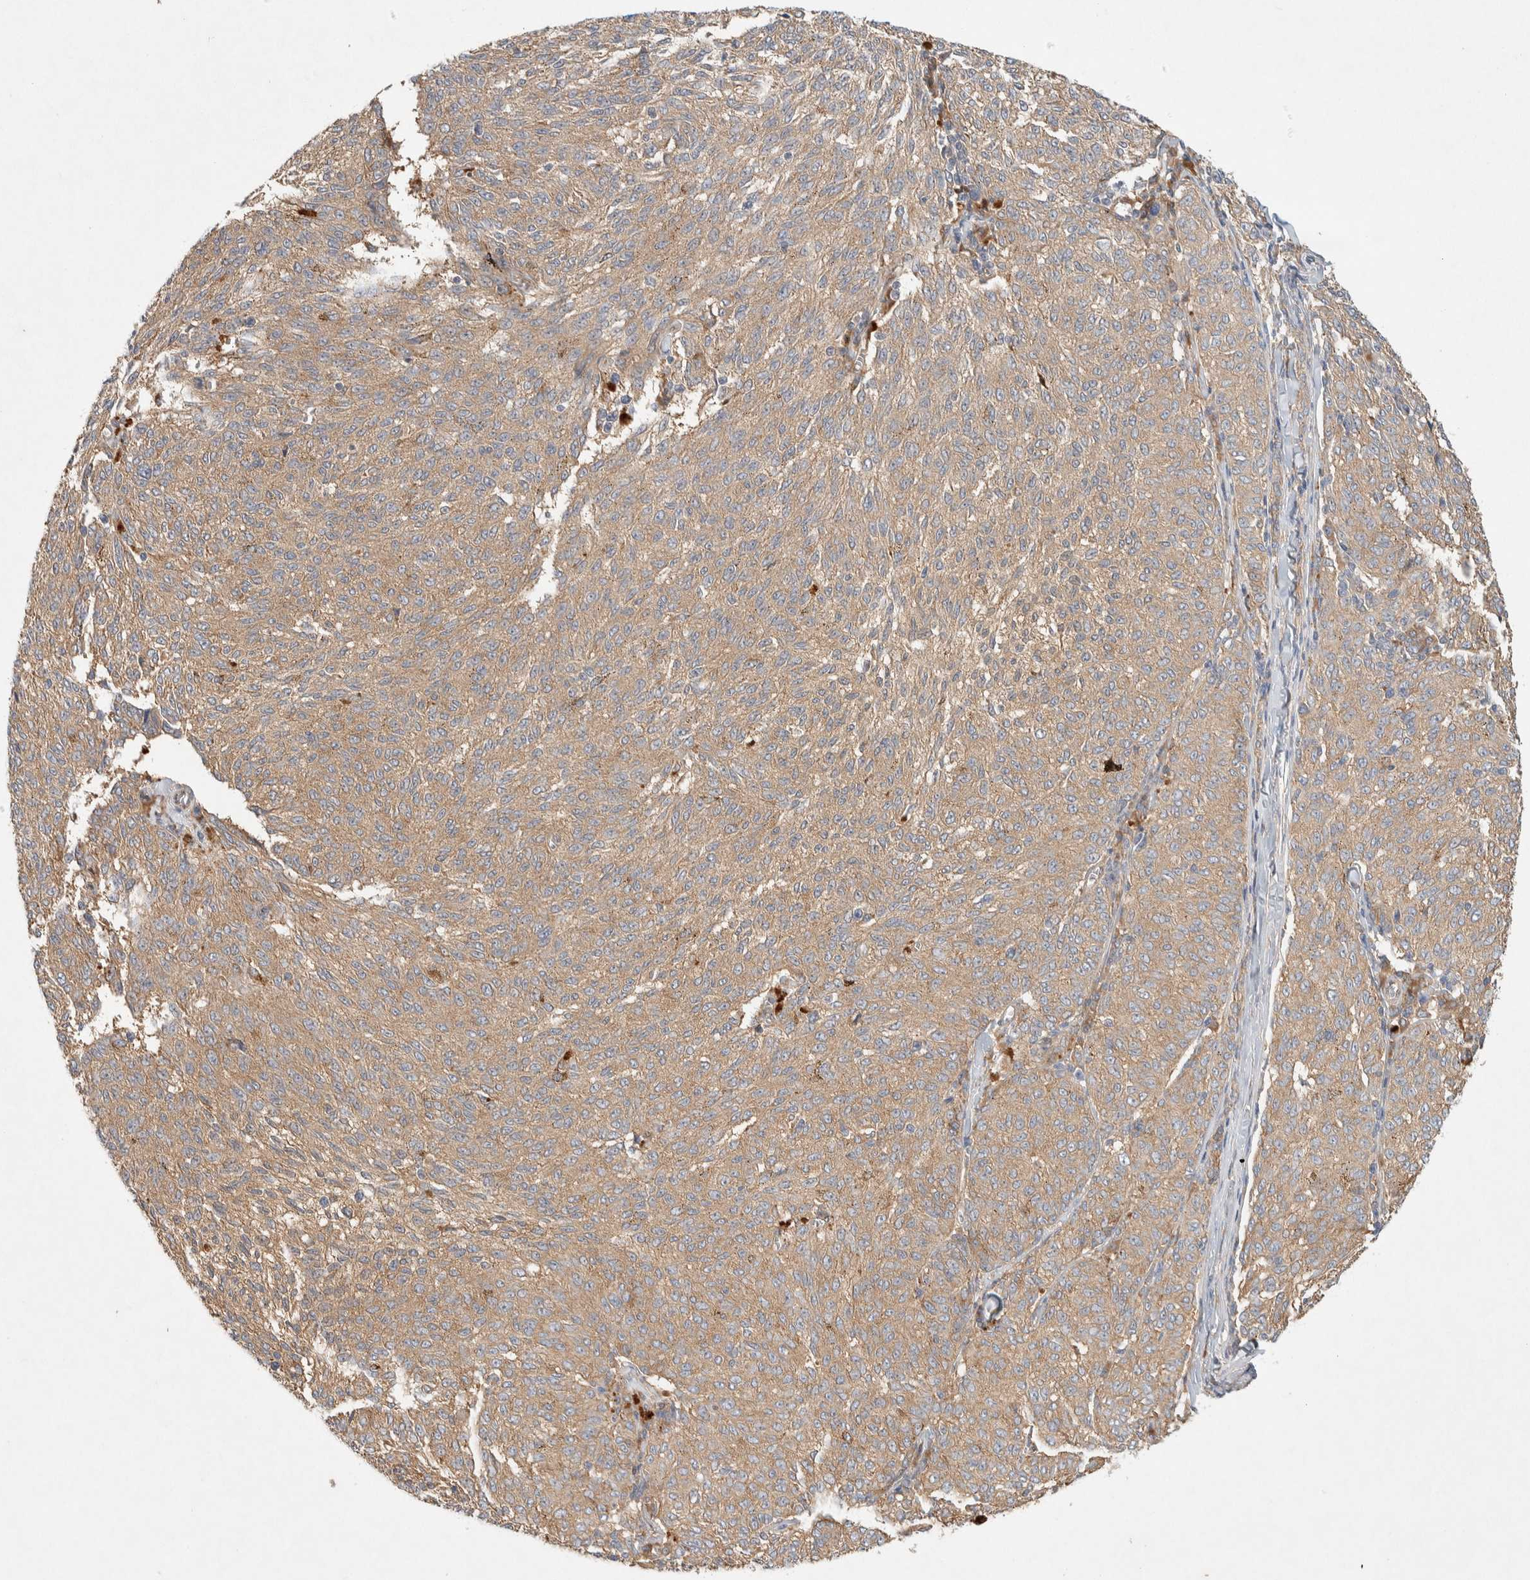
{"staining": {"intensity": "weak", "quantity": ">75%", "location": "cytoplasmic/membranous"}, "tissue": "melanoma", "cell_type": "Tumor cells", "image_type": "cancer", "snomed": [{"axis": "morphology", "description": "Malignant melanoma, NOS"}, {"axis": "topography", "description": "Skin"}], "caption": "Melanoma was stained to show a protein in brown. There is low levels of weak cytoplasmic/membranous staining in about >75% of tumor cells.", "gene": "PXK", "patient": {"sex": "female", "age": 72}}